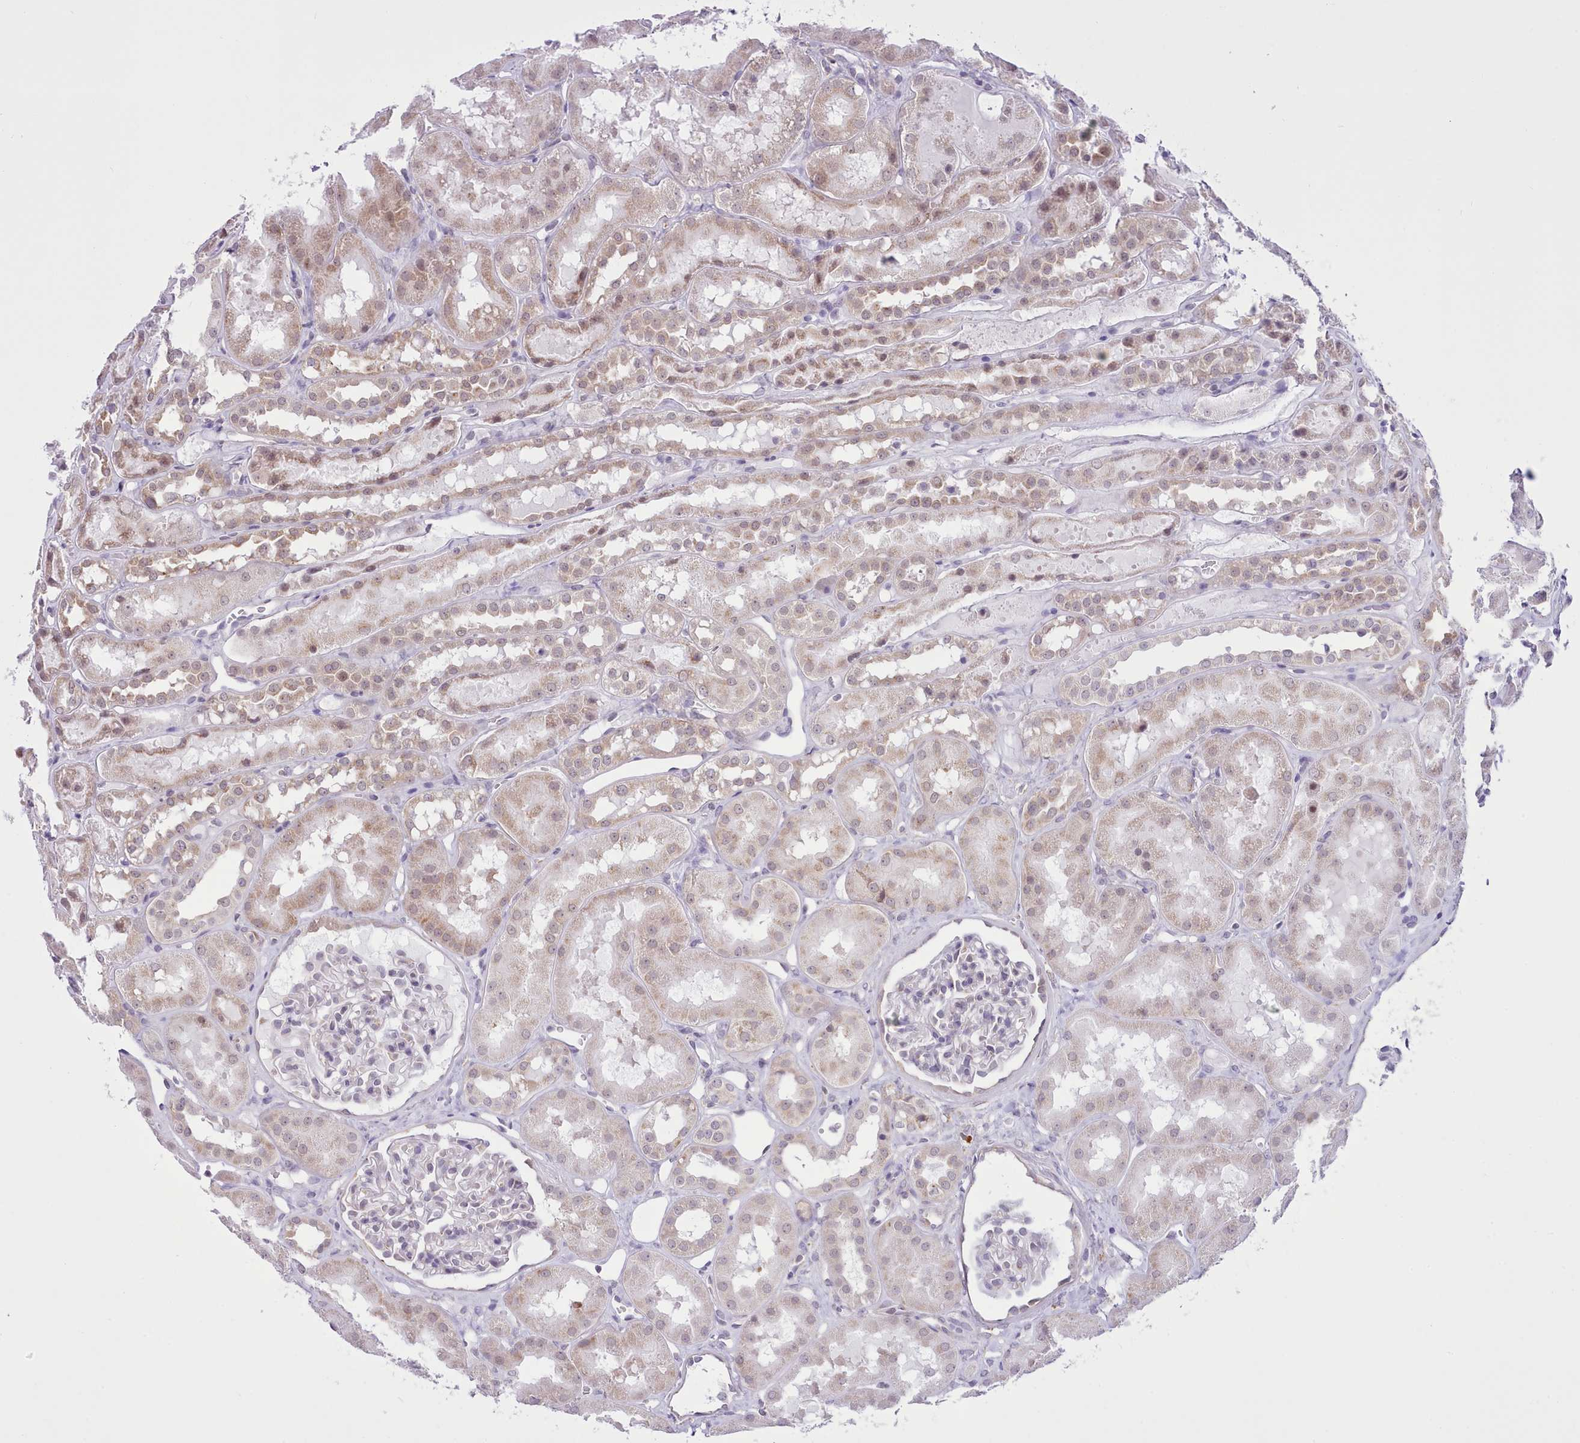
{"staining": {"intensity": "negative", "quantity": "none", "location": "none"}, "tissue": "kidney", "cell_type": "Cells in glomeruli", "image_type": "normal", "snomed": [{"axis": "morphology", "description": "Normal tissue, NOS"}, {"axis": "topography", "description": "Kidney"}], "caption": "A high-resolution image shows immunohistochemistry (IHC) staining of unremarkable kidney, which exhibits no significant staining in cells in glomeruli.", "gene": "SEC61B", "patient": {"sex": "male", "age": 16}}